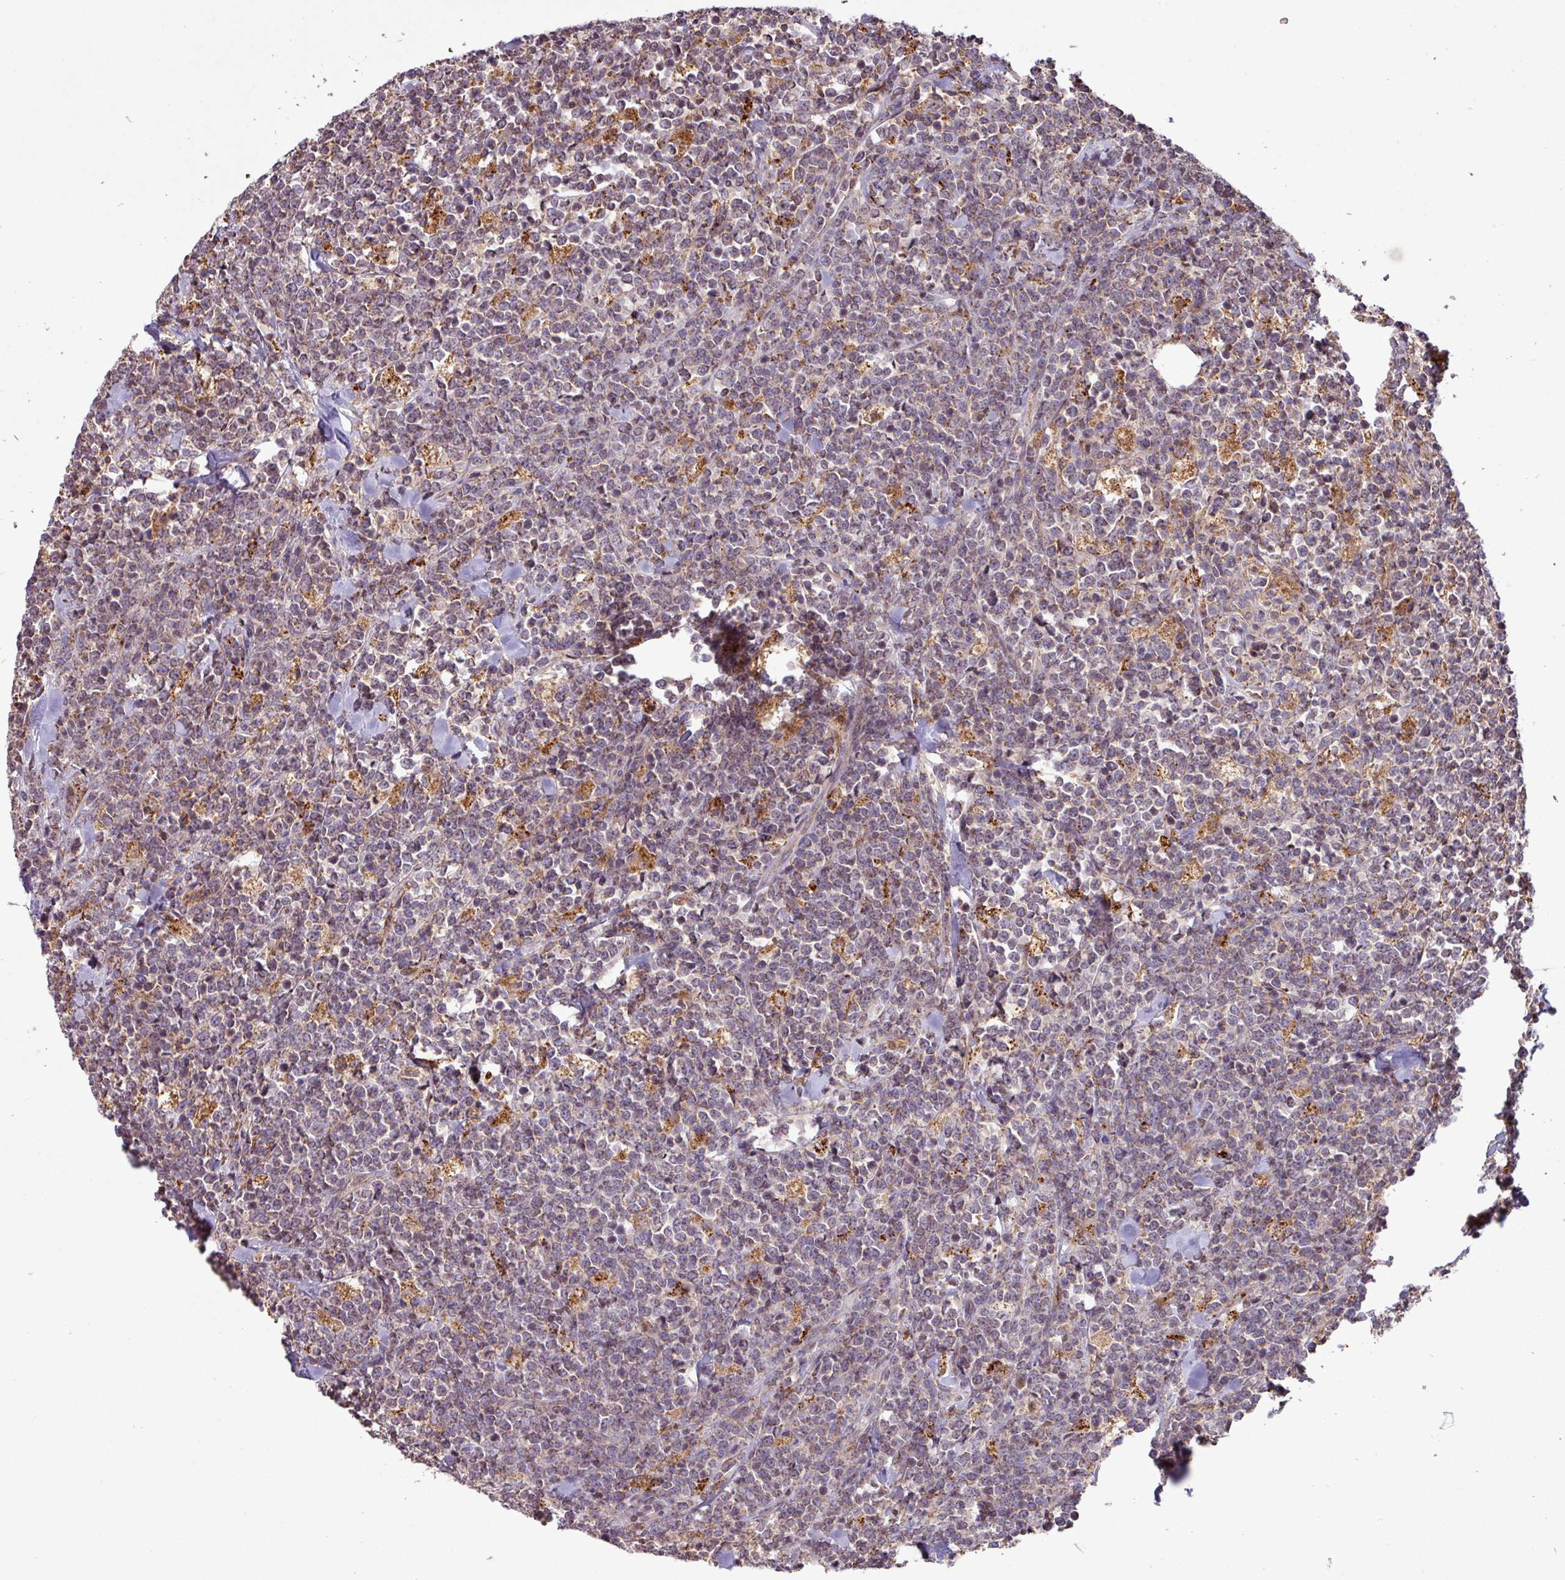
{"staining": {"intensity": "weak", "quantity": "<25%", "location": "cytoplasmic/membranous"}, "tissue": "lymphoma", "cell_type": "Tumor cells", "image_type": "cancer", "snomed": [{"axis": "morphology", "description": "Malignant lymphoma, non-Hodgkin's type, High grade"}, {"axis": "topography", "description": "Small intestine"}, {"axis": "topography", "description": "Colon"}], "caption": "DAB (3,3'-diaminobenzidine) immunohistochemical staining of lymphoma demonstrates no significant expression in tumor cells.", "gene": "YPEL3", "patient": {"sex": "male", "age": 8}}